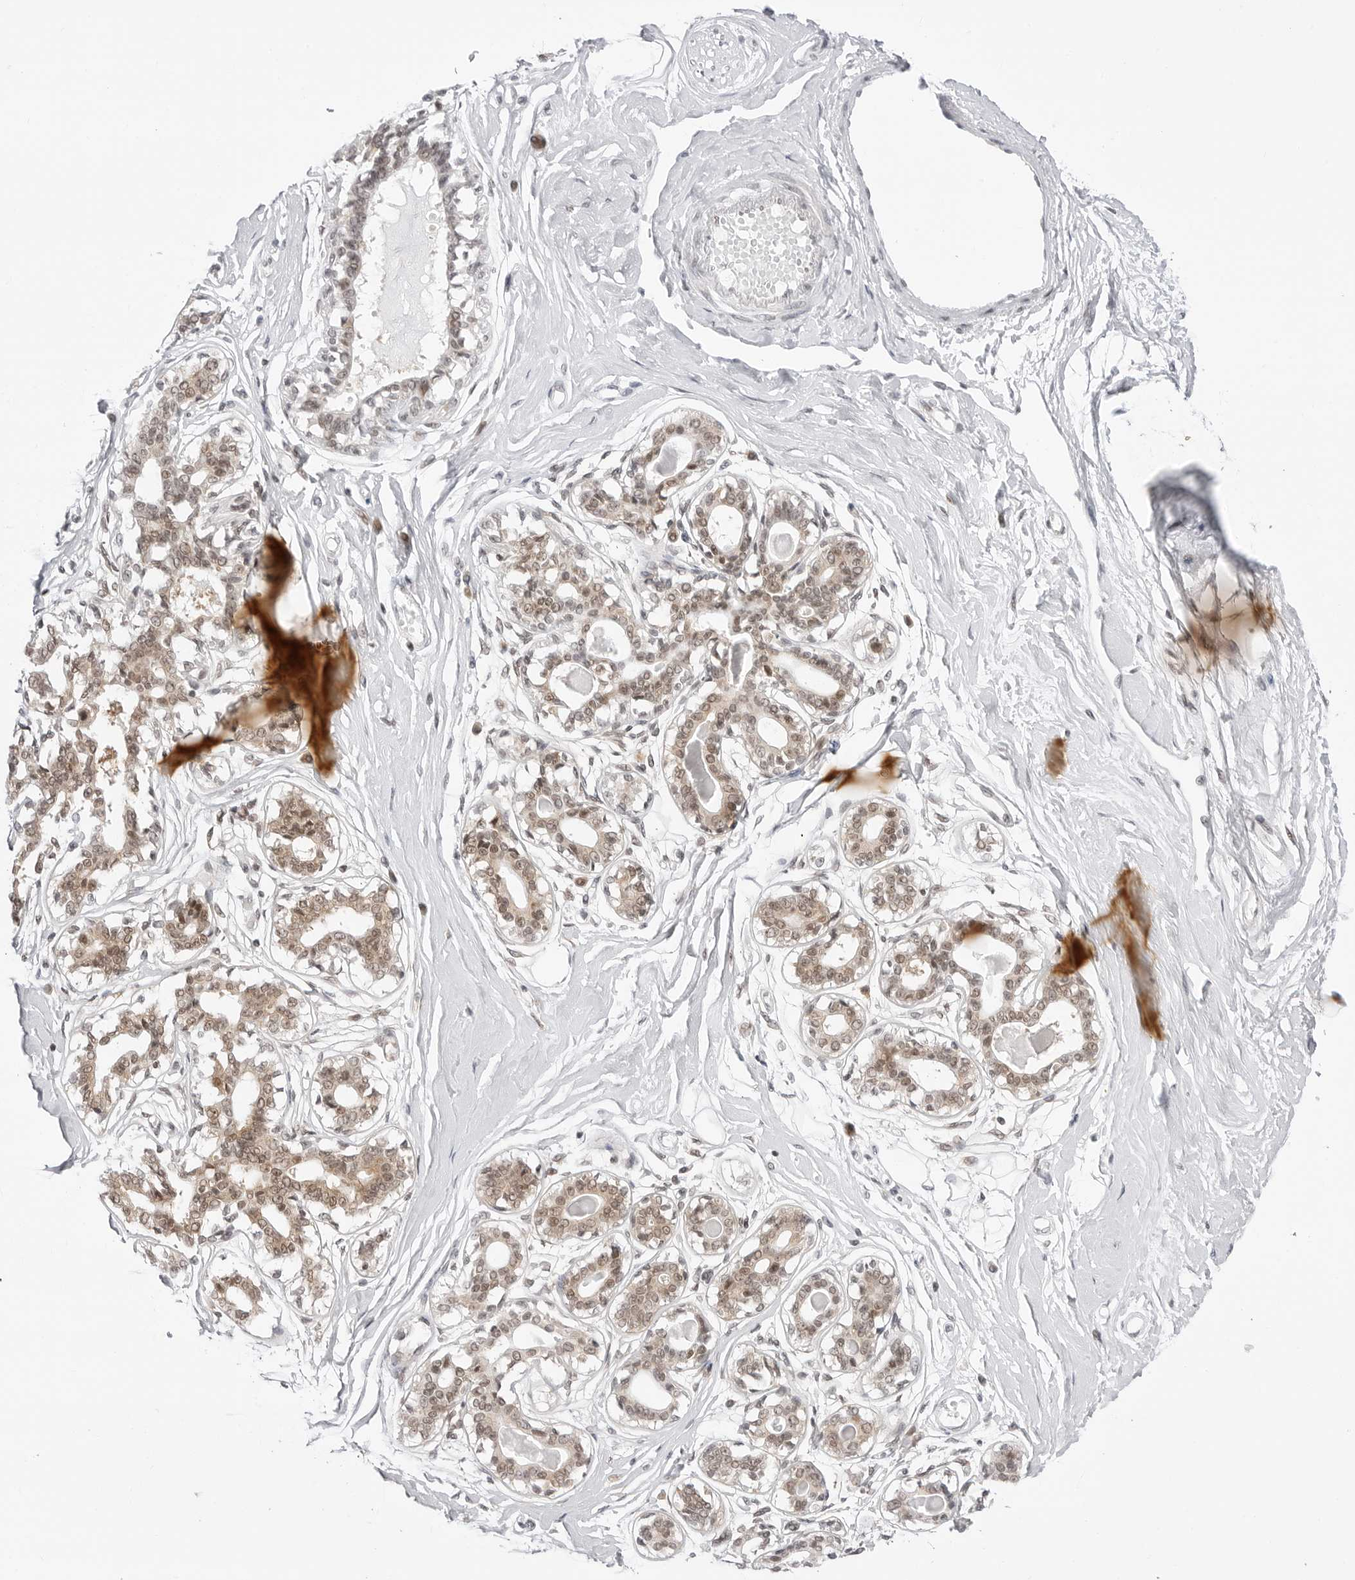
{"staining": {"intensity": "negative", "quantity": "none", "location": "none"}, "tissue": "breast", "cell_type": "Adipocytes", "image_type": "normal", "snomed": [{"axis": "morphology", "description": "Normal tissue, NOS"}, {"axis": "topography", "description": "Breast"}], "caption": "Protein analysis of unremarkable breast shows no significant positivity in adipocytes. Brightfield microscopy of immunohistochemistry stained with DAB (brown) and hematoxylin (blue), captured at high magnification.", "gene": "PPP2R5C", "patient": {"sex": "female", "age": 45}}